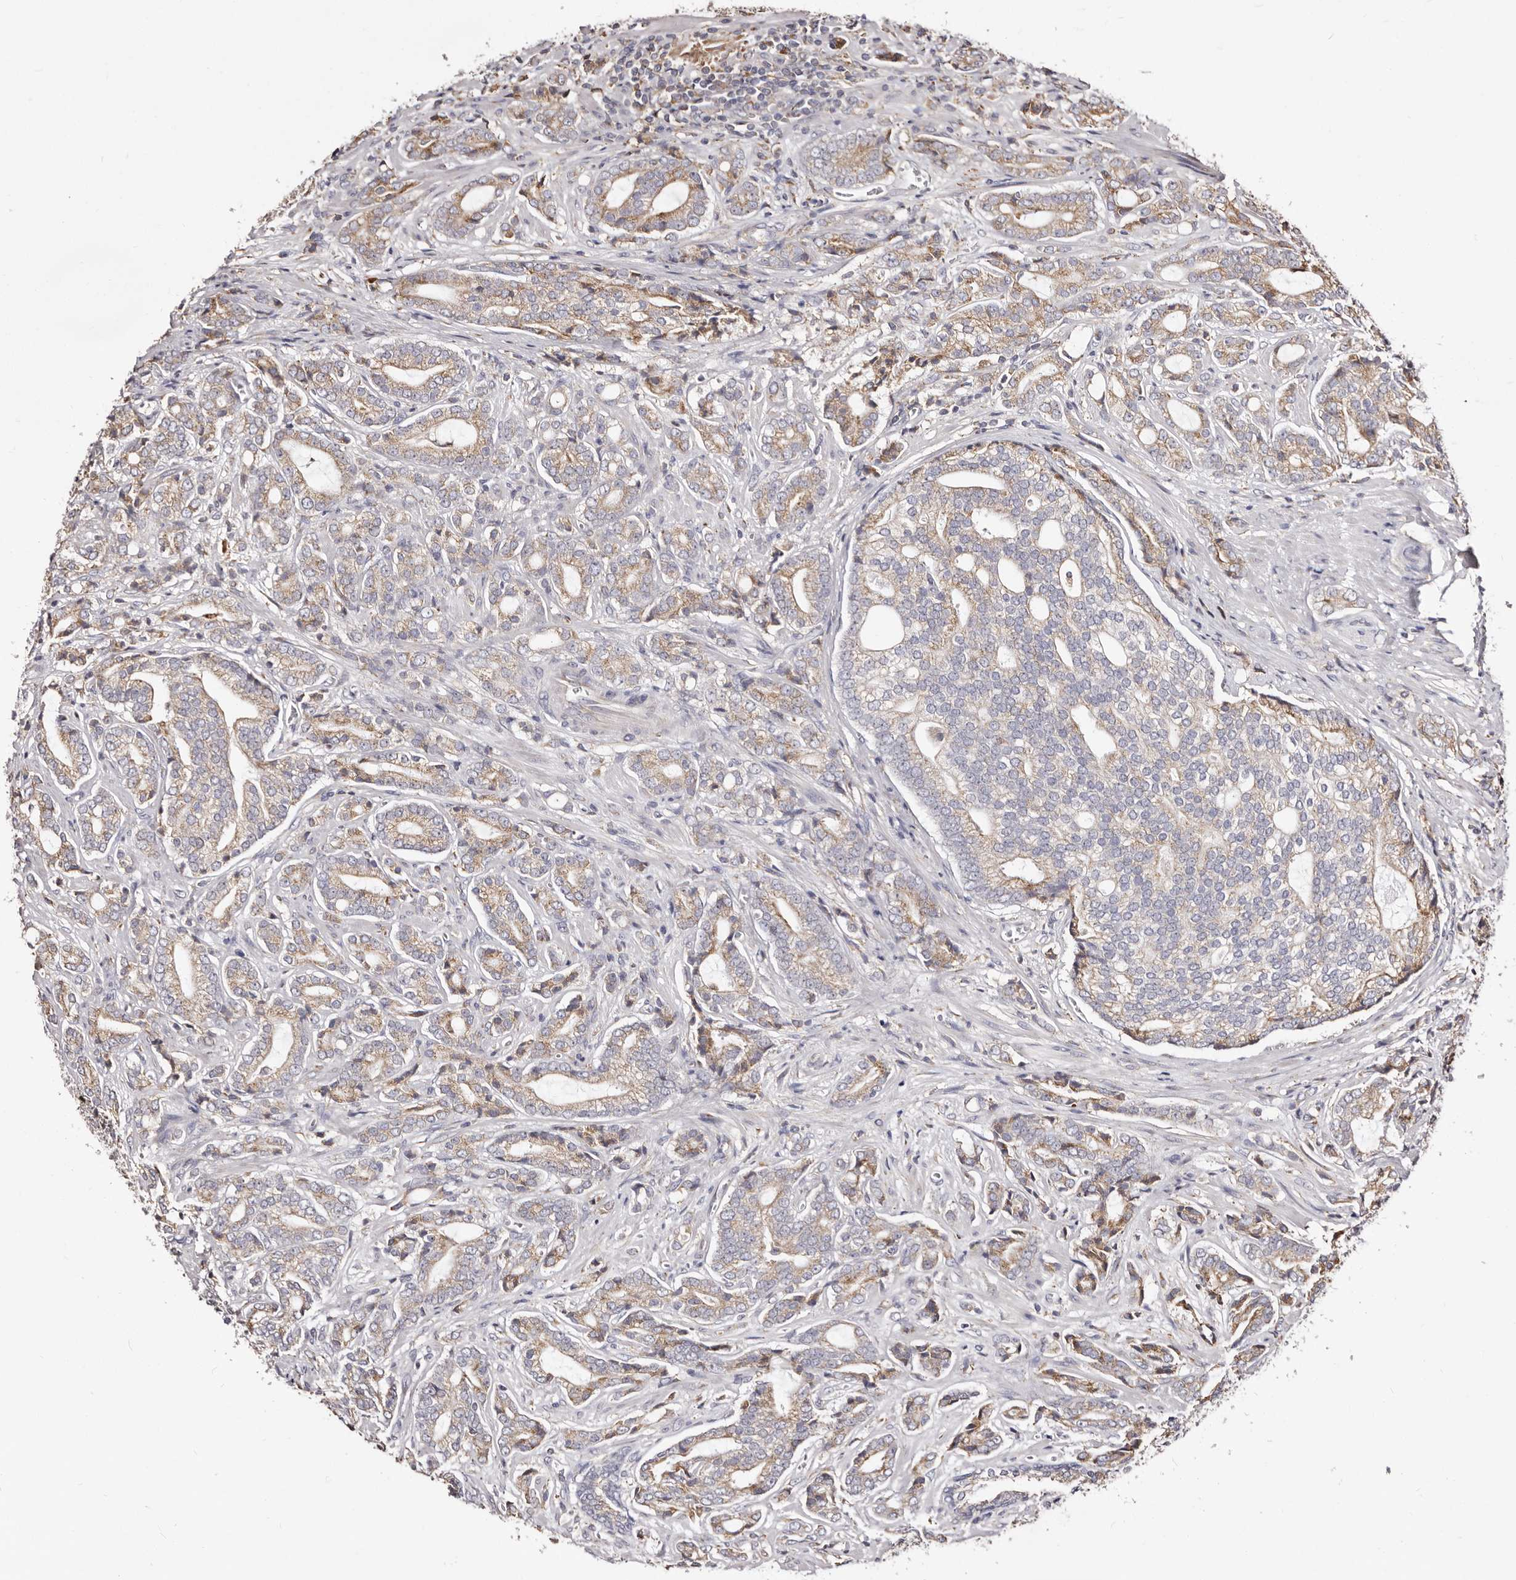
{"staining": {"intensity": "moderate", "quantity": "25%-75%", "location": "cytoplasmic/membranous"}, "tissue": "prostate cancer", "cell_type": "Tumor cells", "image_type": "cancer", "snomed": [{"axis": "morphology", "description": "Adenocarcinoma, High grade"}, {"axis": "topography", "description": "Prostate"}], "caption": "A micrograph of prostate cancer stained for a protein shows moderate cytoplasmic/membranous brown staining in tumor cells. Immunohistochemistry stains the protein in brown and the nuclei are stained blue.", "gene": "ACBD6", "patient": {"sex": "male", "age": 57}}